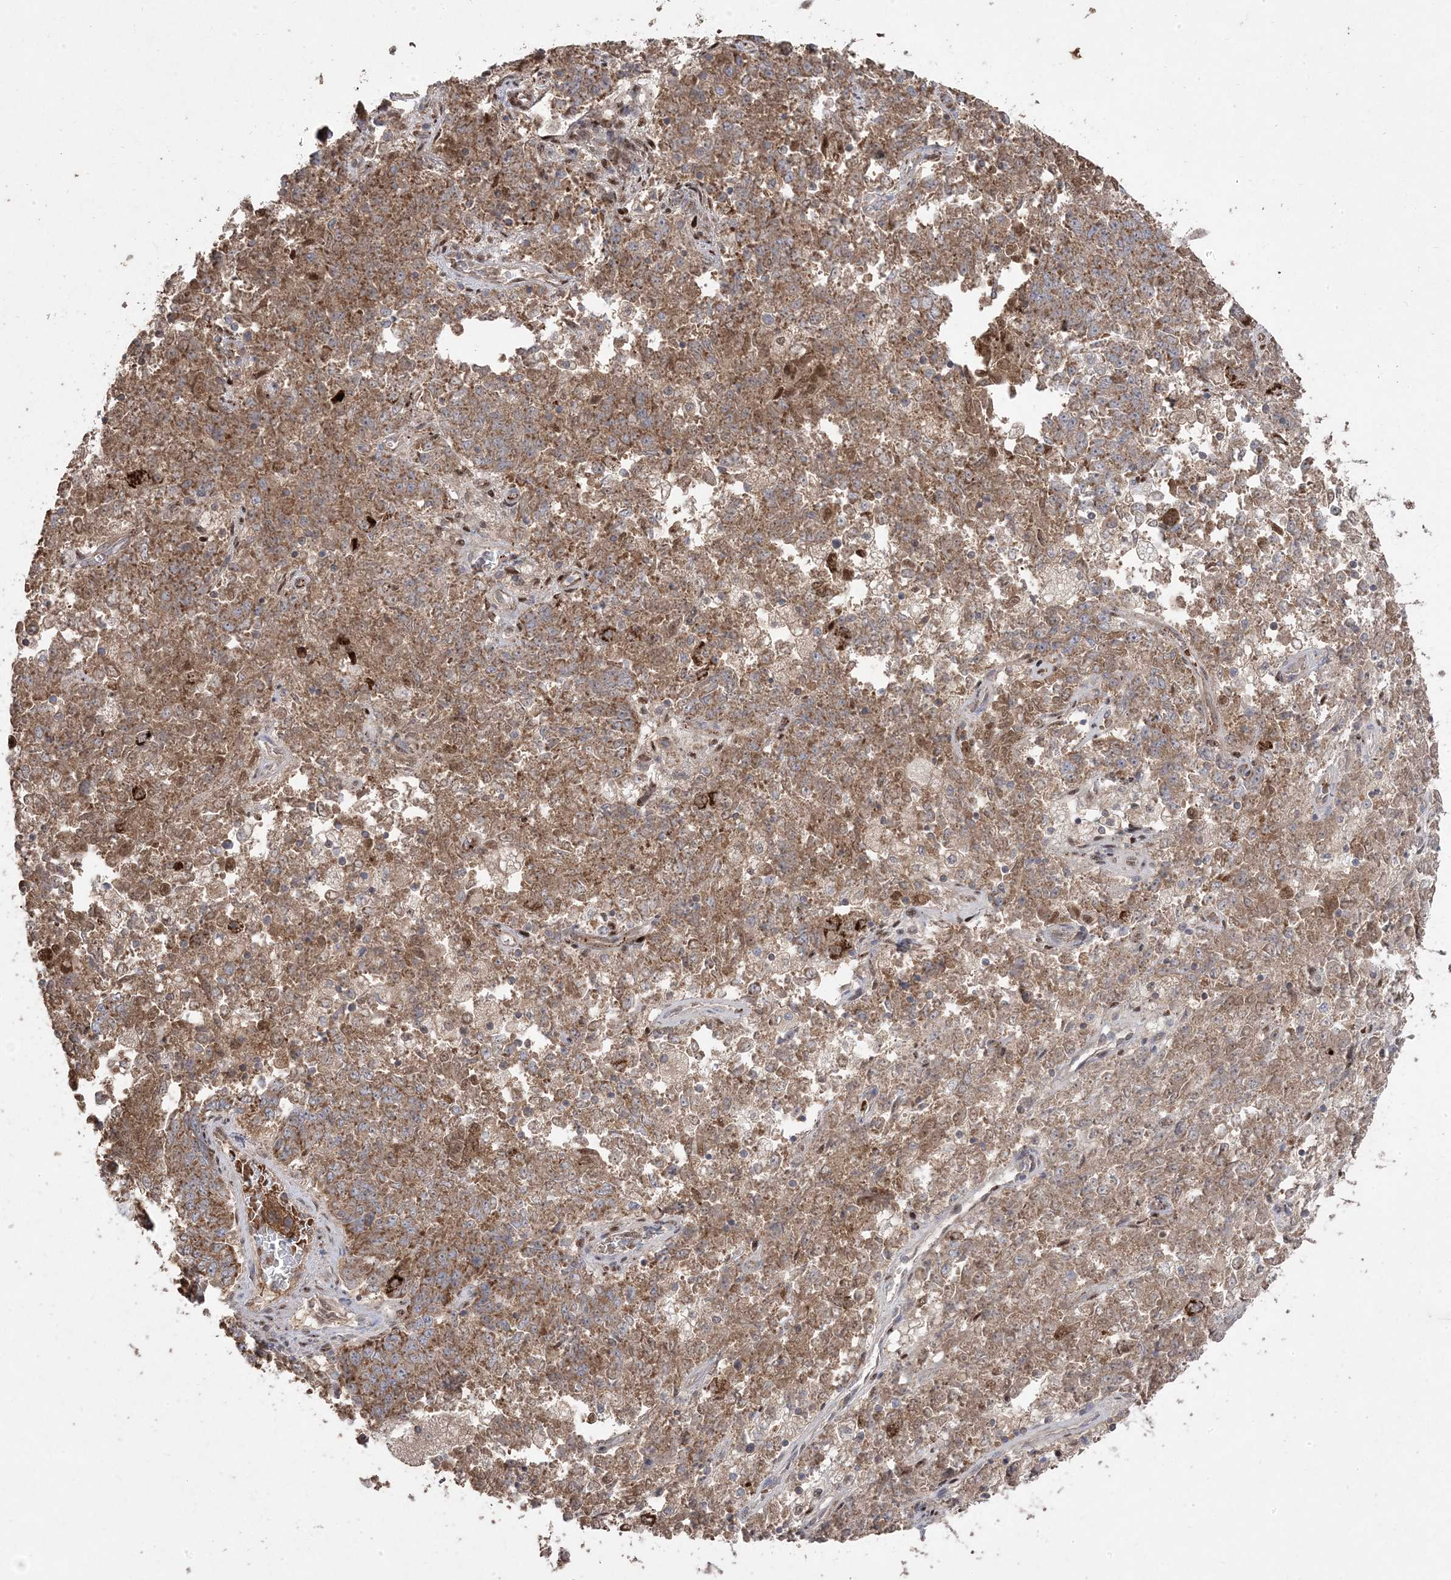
{"staining": {"intensity": "moderate", "quantity": ">75%", "location": "cytoplasmic/membranous"}, "tissue": "endometrial cancer", "cell_type": "Tumor cells", "image_type": "cancer", "snomed": [{"axis": "morphology", "description": "Adenocarcinoma, NOS"}, {"axis": "topography", "description": "Endometrium"}], "caption": "Adenocarcinoma (endometrial) stained with DAB (3,3'-diaminobenzidine) IHC demonstrates medium levels of moderate cytoplasmic/membranous positivity in approximately >75% of tumor cells.", "gene": "PPOX", "patient": {"sex": "female", "age": 80}}